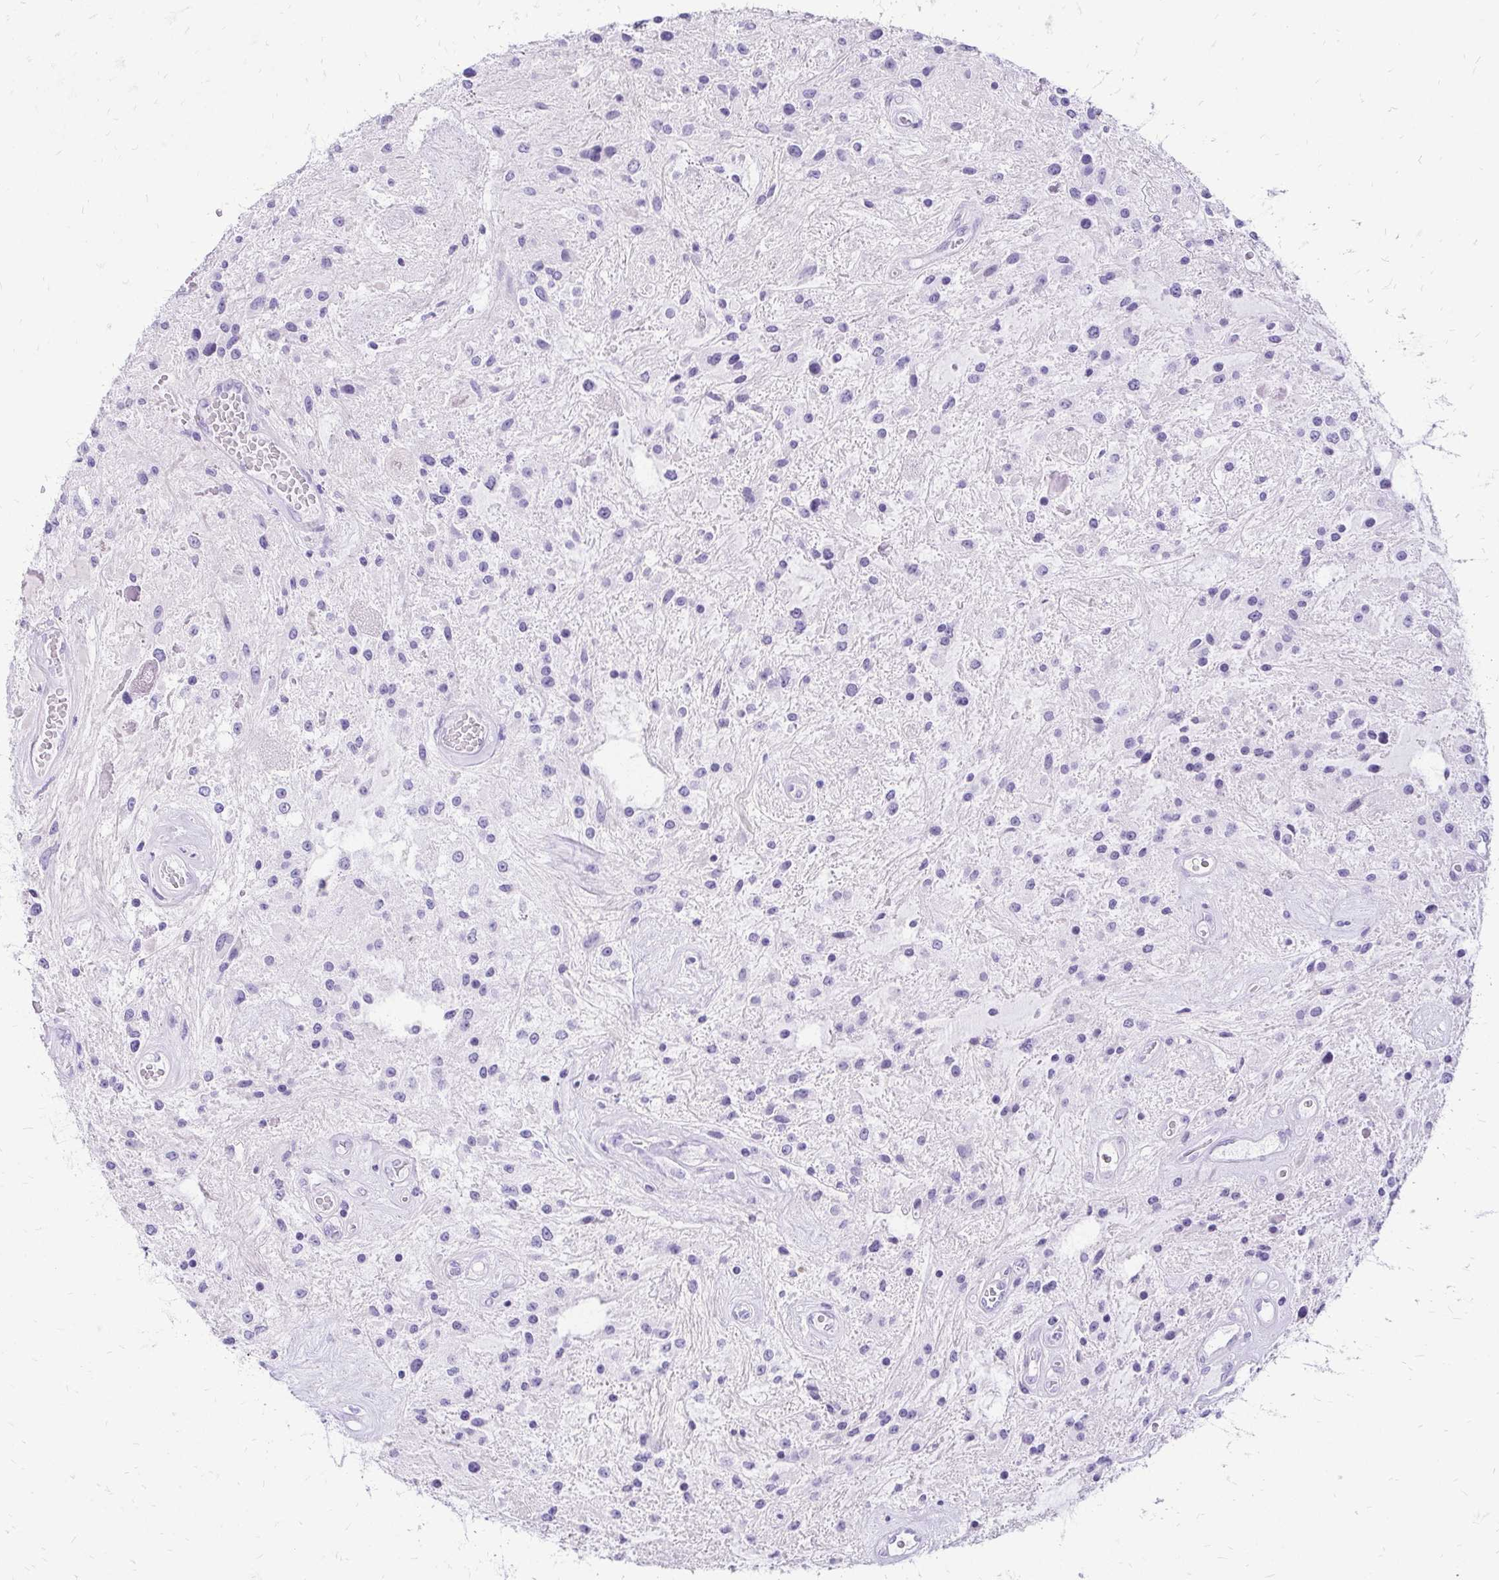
{"staining": {"intensity": "negative", "quantity": "none", "location": "none"}, "tissue": "glioma", "cell_type": "Tumor cells", "image_type": "cancer", "snomed": [{"axis": "morphology", "description": "Glioma, malignant, Low grade"}, {"axis": "topography", "description": "Cerebellum"}], "caption": "High power microscopy image of an immunohistochemistry (IHC) photomicrograph of glioma, revealing no significant positivity in tumor cells. Brightfield microscopy of immunohistochemistry stained with DAB (3,3'-diaminobenzidine) (brown) and hematoxylin (blue), captured at high magnification.", "gene": "SLC32A1", "patient": {"sex": "female", "age": 14}}